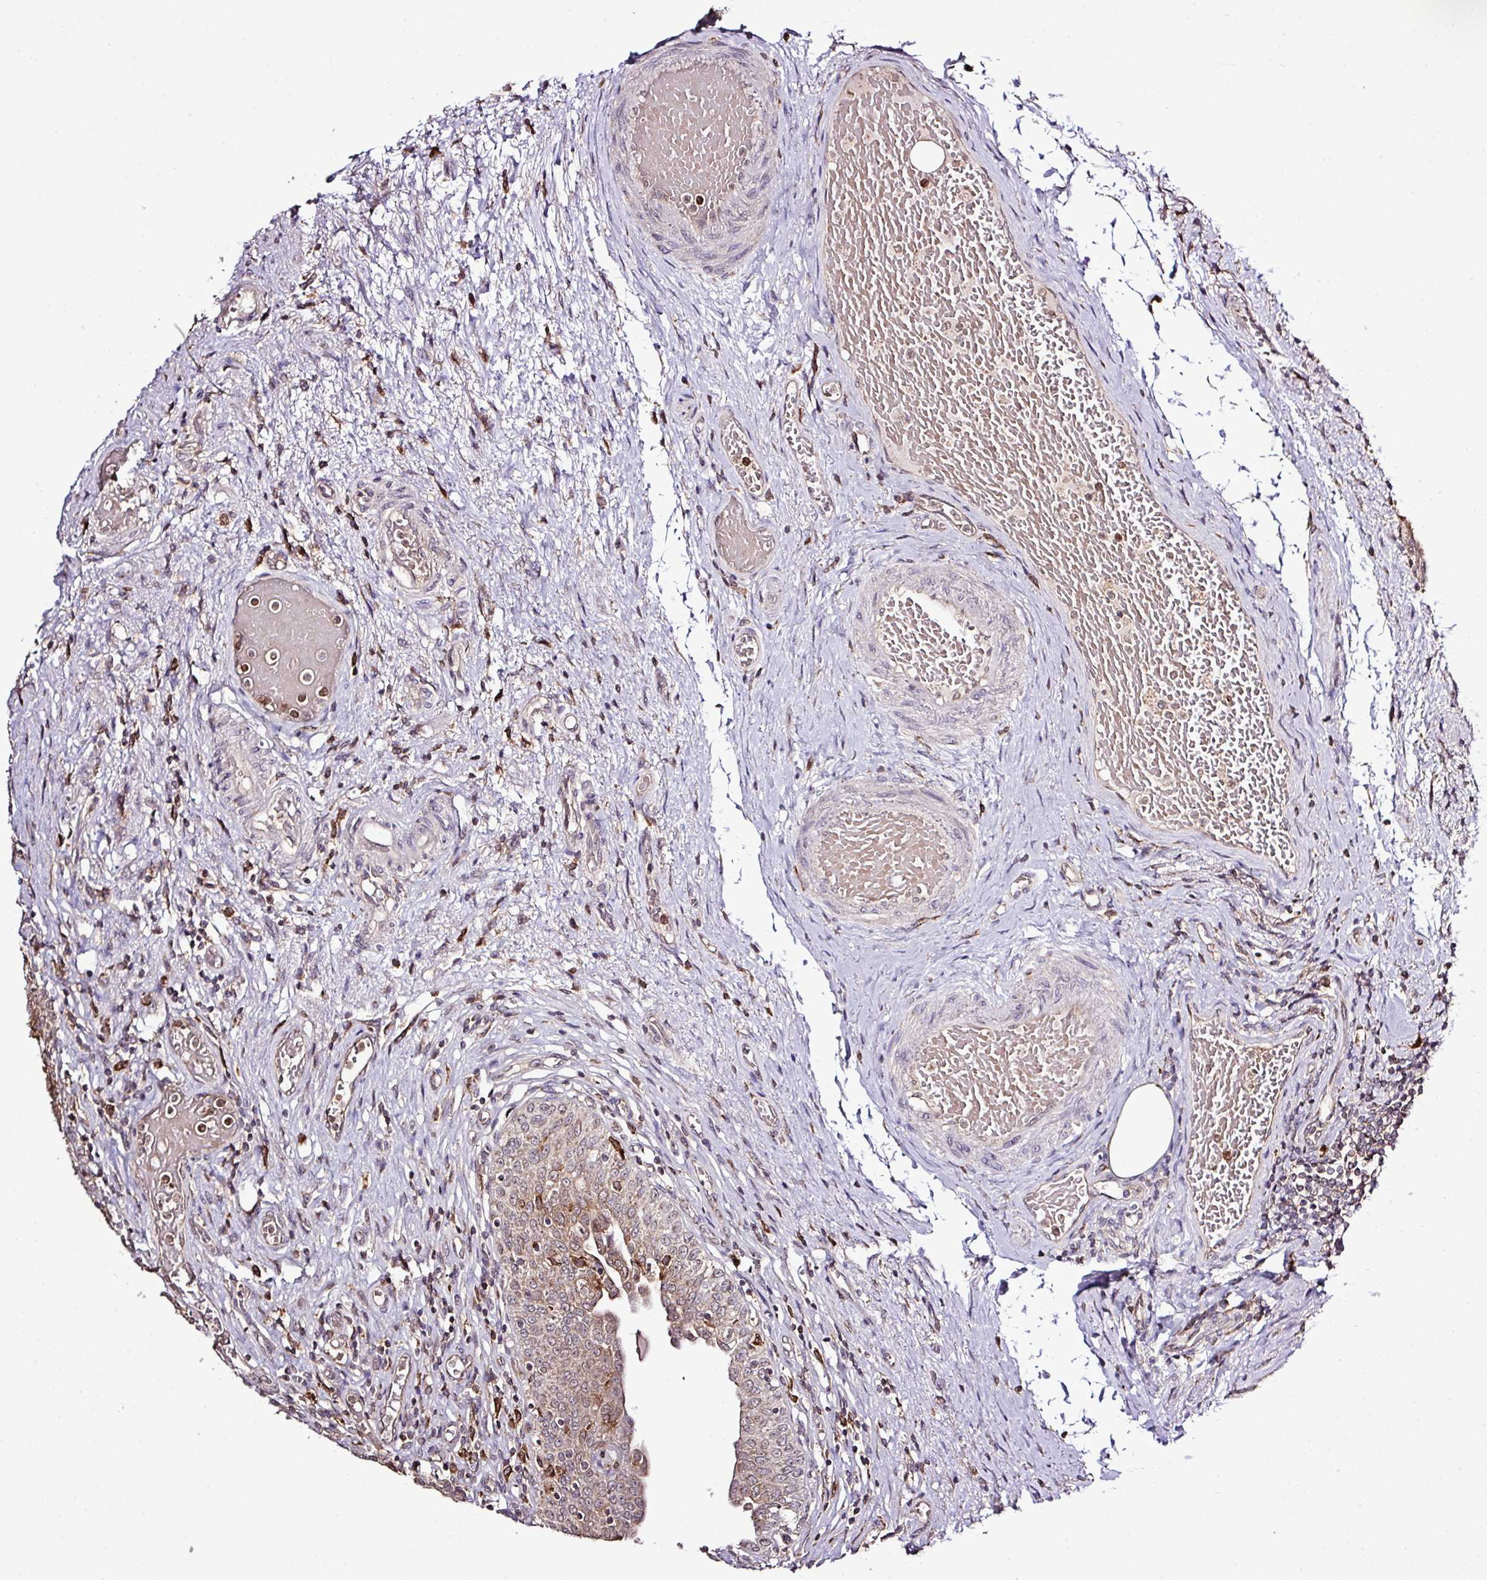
{"staining": {"intensity": "moderate", "quantity": "25%-75%", "location": "cytoplasmic/membranous,nuclear"}, "tissue": "urinary bladder", "cell_type": "Urothelial cells", "image_type": "normal", "snomed": [{"axis": "morphology", "description": "Normal tissue, NOS"}, {"axis": "topography", "description": "Urinary bladder"}], "caption": "Moderate cytoplasmic/membranous,nuclear staining is seen in about 25%-75% of urothelial cells in benign urinary bladder.", "gene": "SMCO4", "patient": {"sex": "male", "age": 71}}